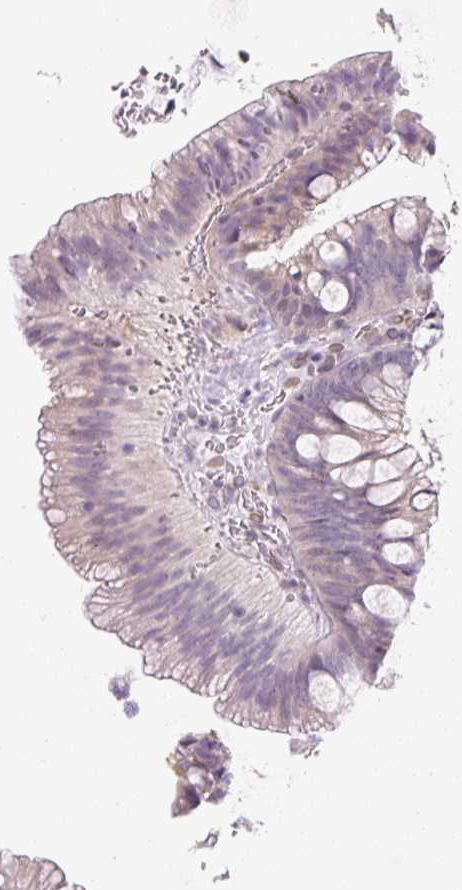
{"staining": {"intensity": "weak", "quantity": ">75%", "location": "nuclear"}, "tissue": "colon", "cell_type": "Endothelial cells", "image_type": "normal", "snomed": [{"axis": "morphology", "description": "Normal tissue, NOS"}, {"axis": "morphology", "description": "Adenoma, NOS"}, {"axis": "topography", "description": "Soft tissue"}, {"axis": "topography", "description": "Colon"}], "caption": "About >75% of endothelial cells in normal human colon exhibit weak nuclear protein positivity as visualized by brown immunohistochemical staining.", "gene": "SYNE3", "patient": {"sex": "male", "age": 47}}